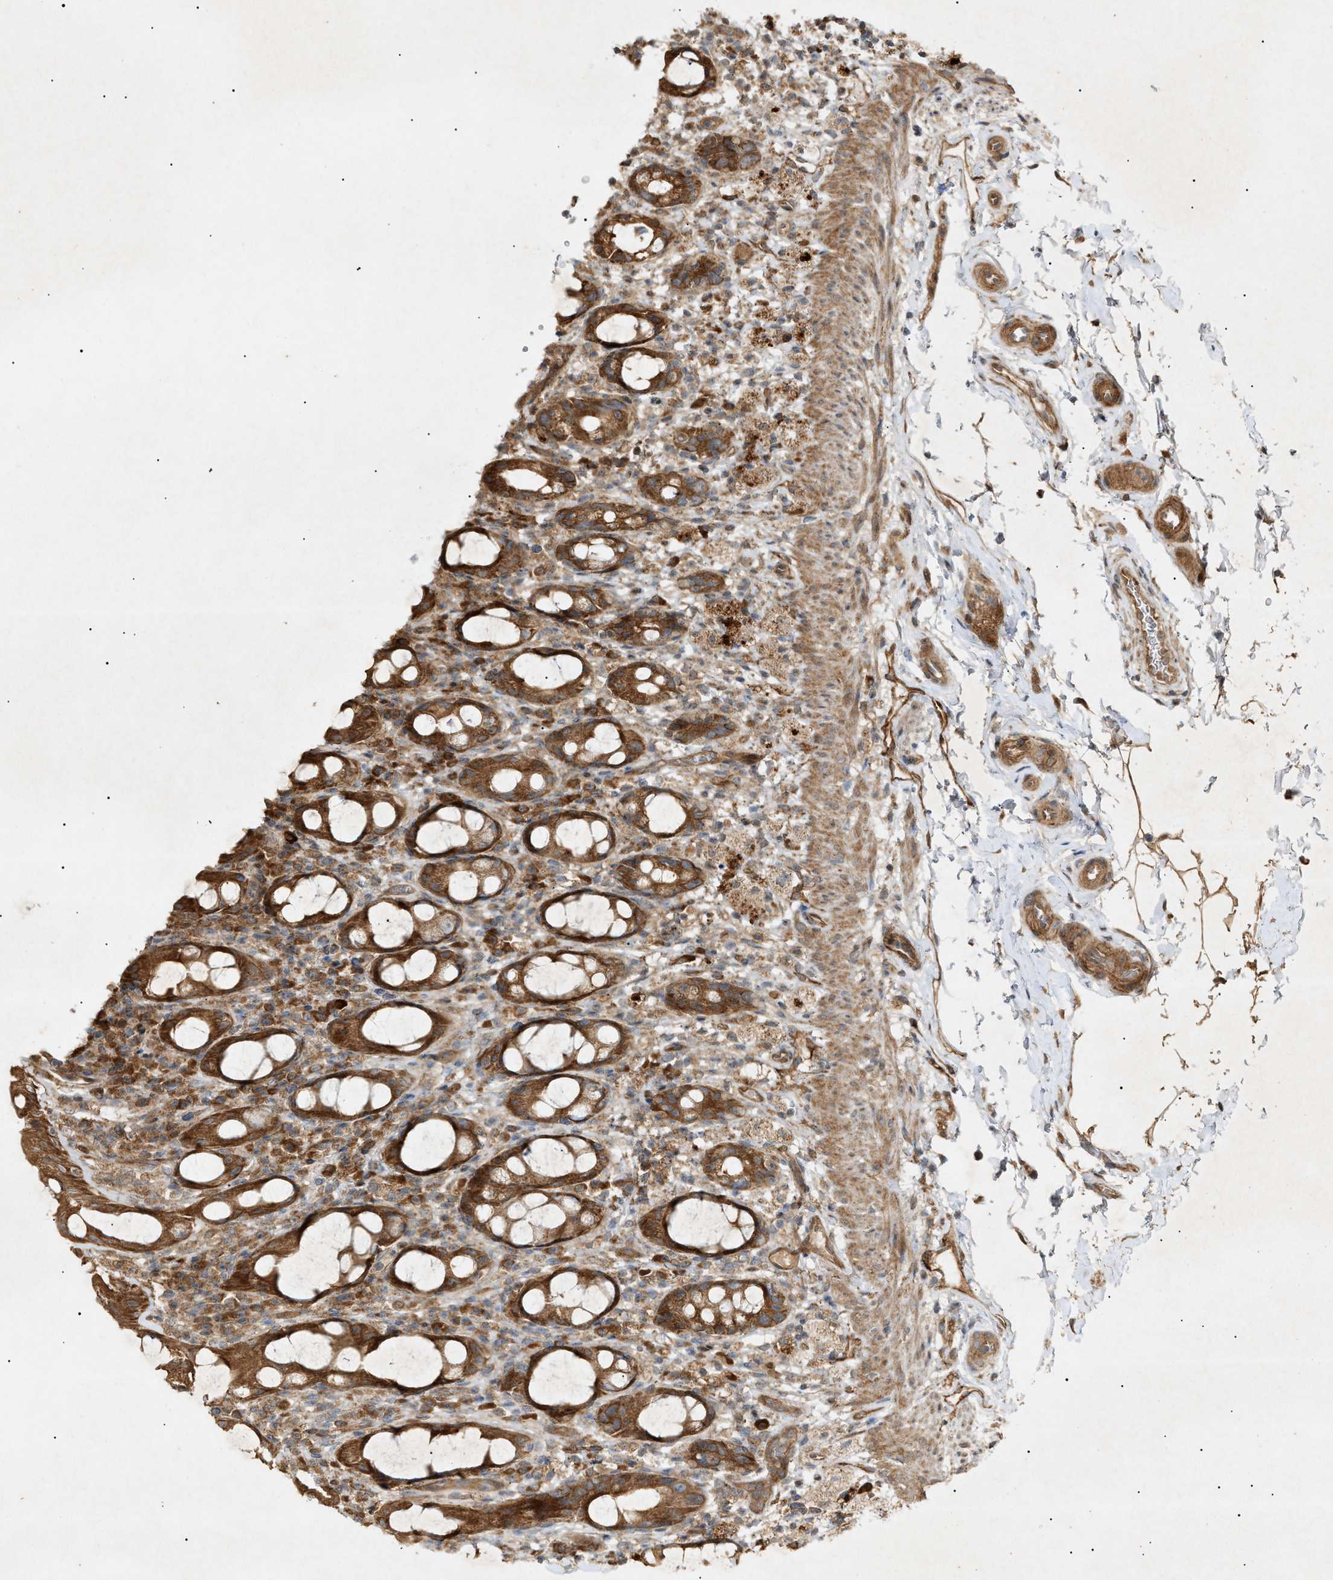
{"staining": {"intensity": "strong", "quantity": ">75%", "location": "cytoplasmic/membranous"}, "tissue": "rectum", "cell_type": "Glandular cells", "image_type": "normal", "snomed": [{"axis": "morphology", "description": "Normal tissue, NOS"}, {"axis": "topography", "description": "Rectum"}], "caption": "The photomicrograph shows a brown stain indicating the presence of a protein in the cytoplasmic/membranous of glandular cells in rectum. The staining was performed using DAB (3,3'-diaminobenzidine), with brown indicating positive protein expression. Nuclei are stained blue with hematoxylin.", "gene": "MTCH1", "patient": {"sex": "male", "age": 44}}